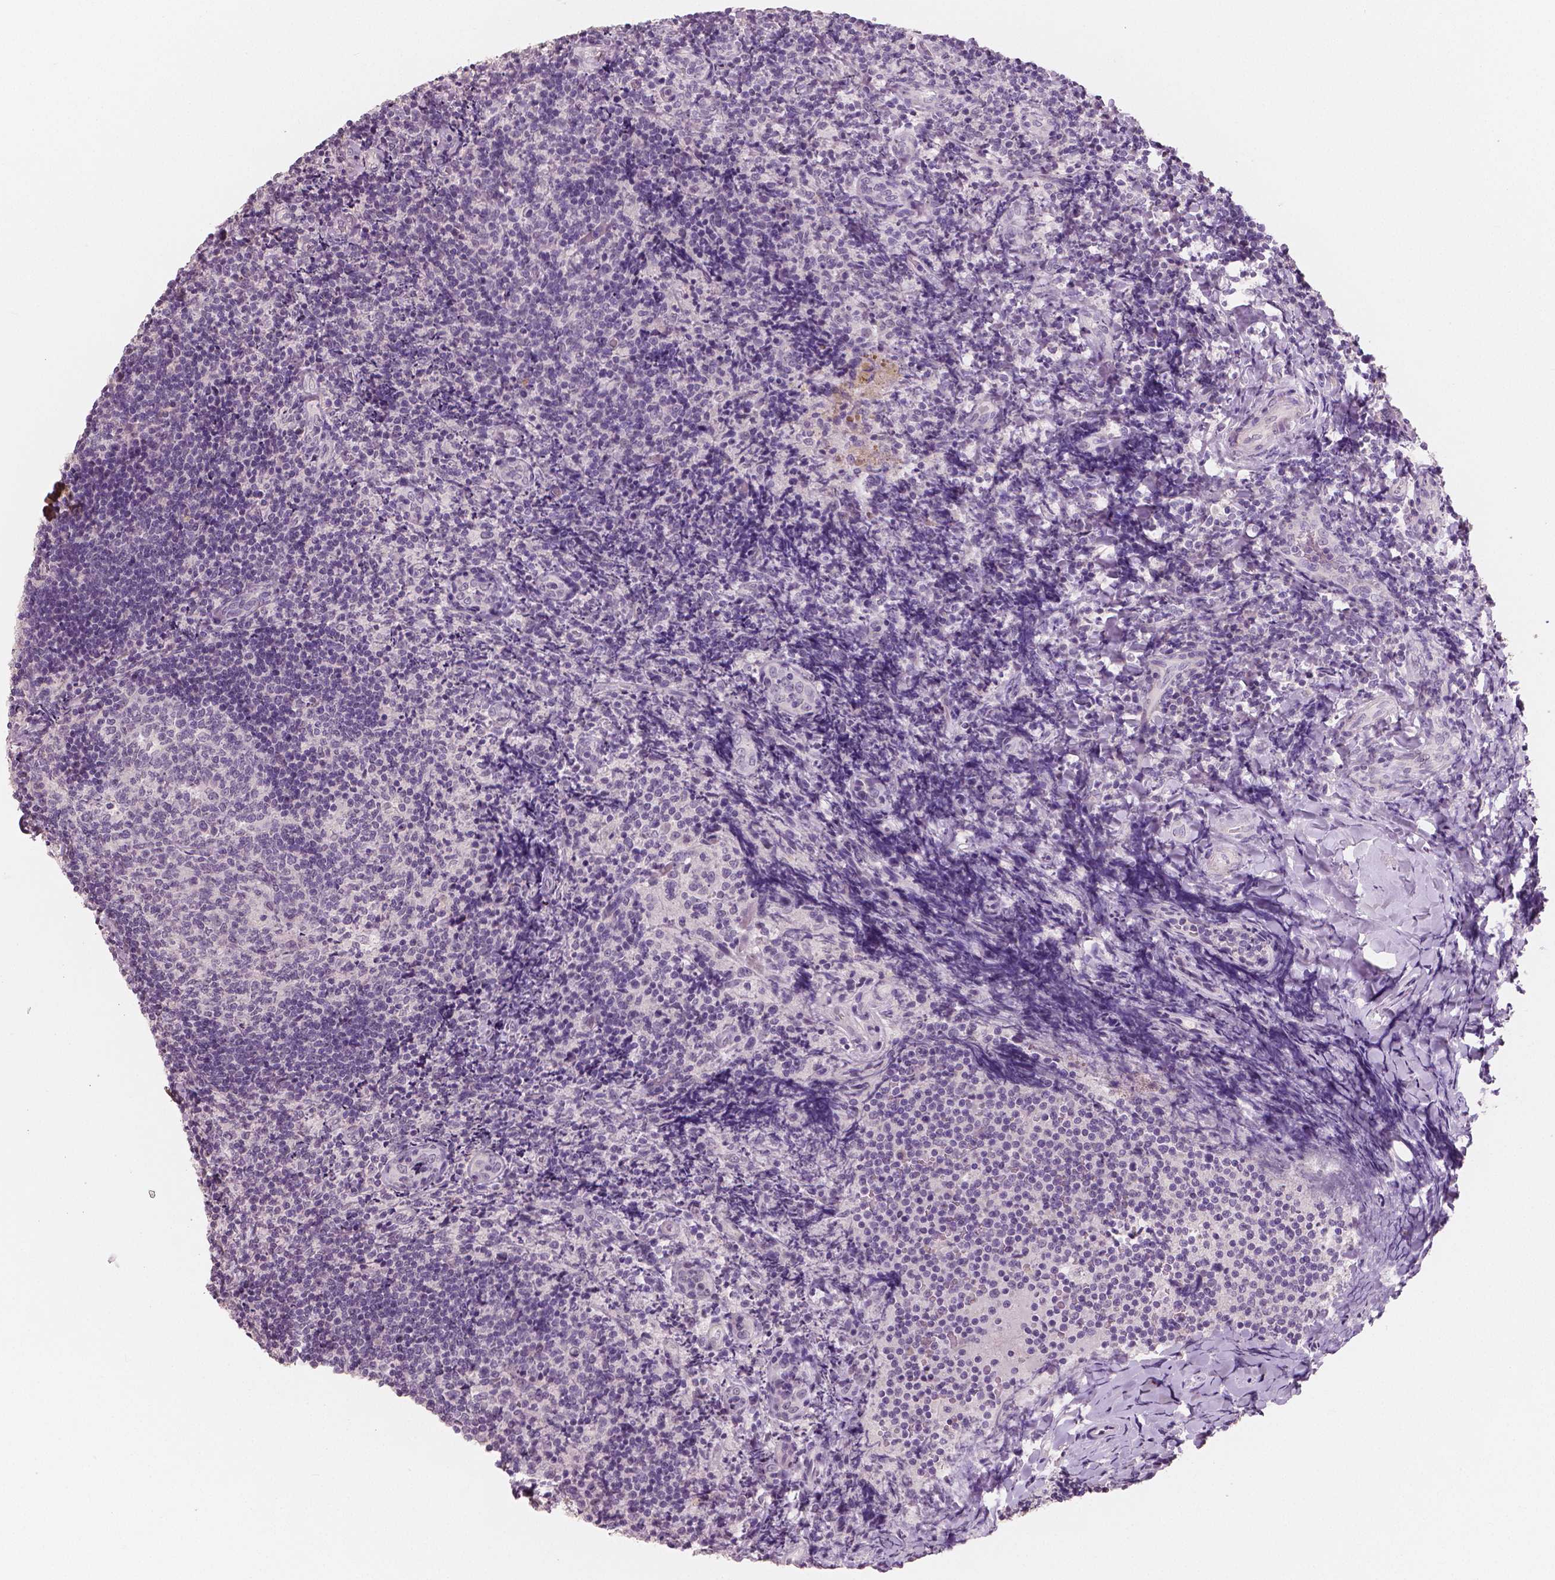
{"staining": {"intensity": "negative", "quantity": "none", "location": "none"}, "tissue": "tonsil", "cell_type": "Germinal center cells", "image_type": "normal", "snomed": [{"axis": "morphology", "description": "Normal tissue, NOS"}, {"axis": "topography", "description": "Tonsil"}], "caption": "The photomicrograph reveals no significant expression in germinal center cells of tonsil. Brightfield microscopy of IHC stained with DAB (brown) and hematoxylin (blue), captured at high magnification.", "gene": "NECAB1", "patient": {"sex": "female", "age": 10}}